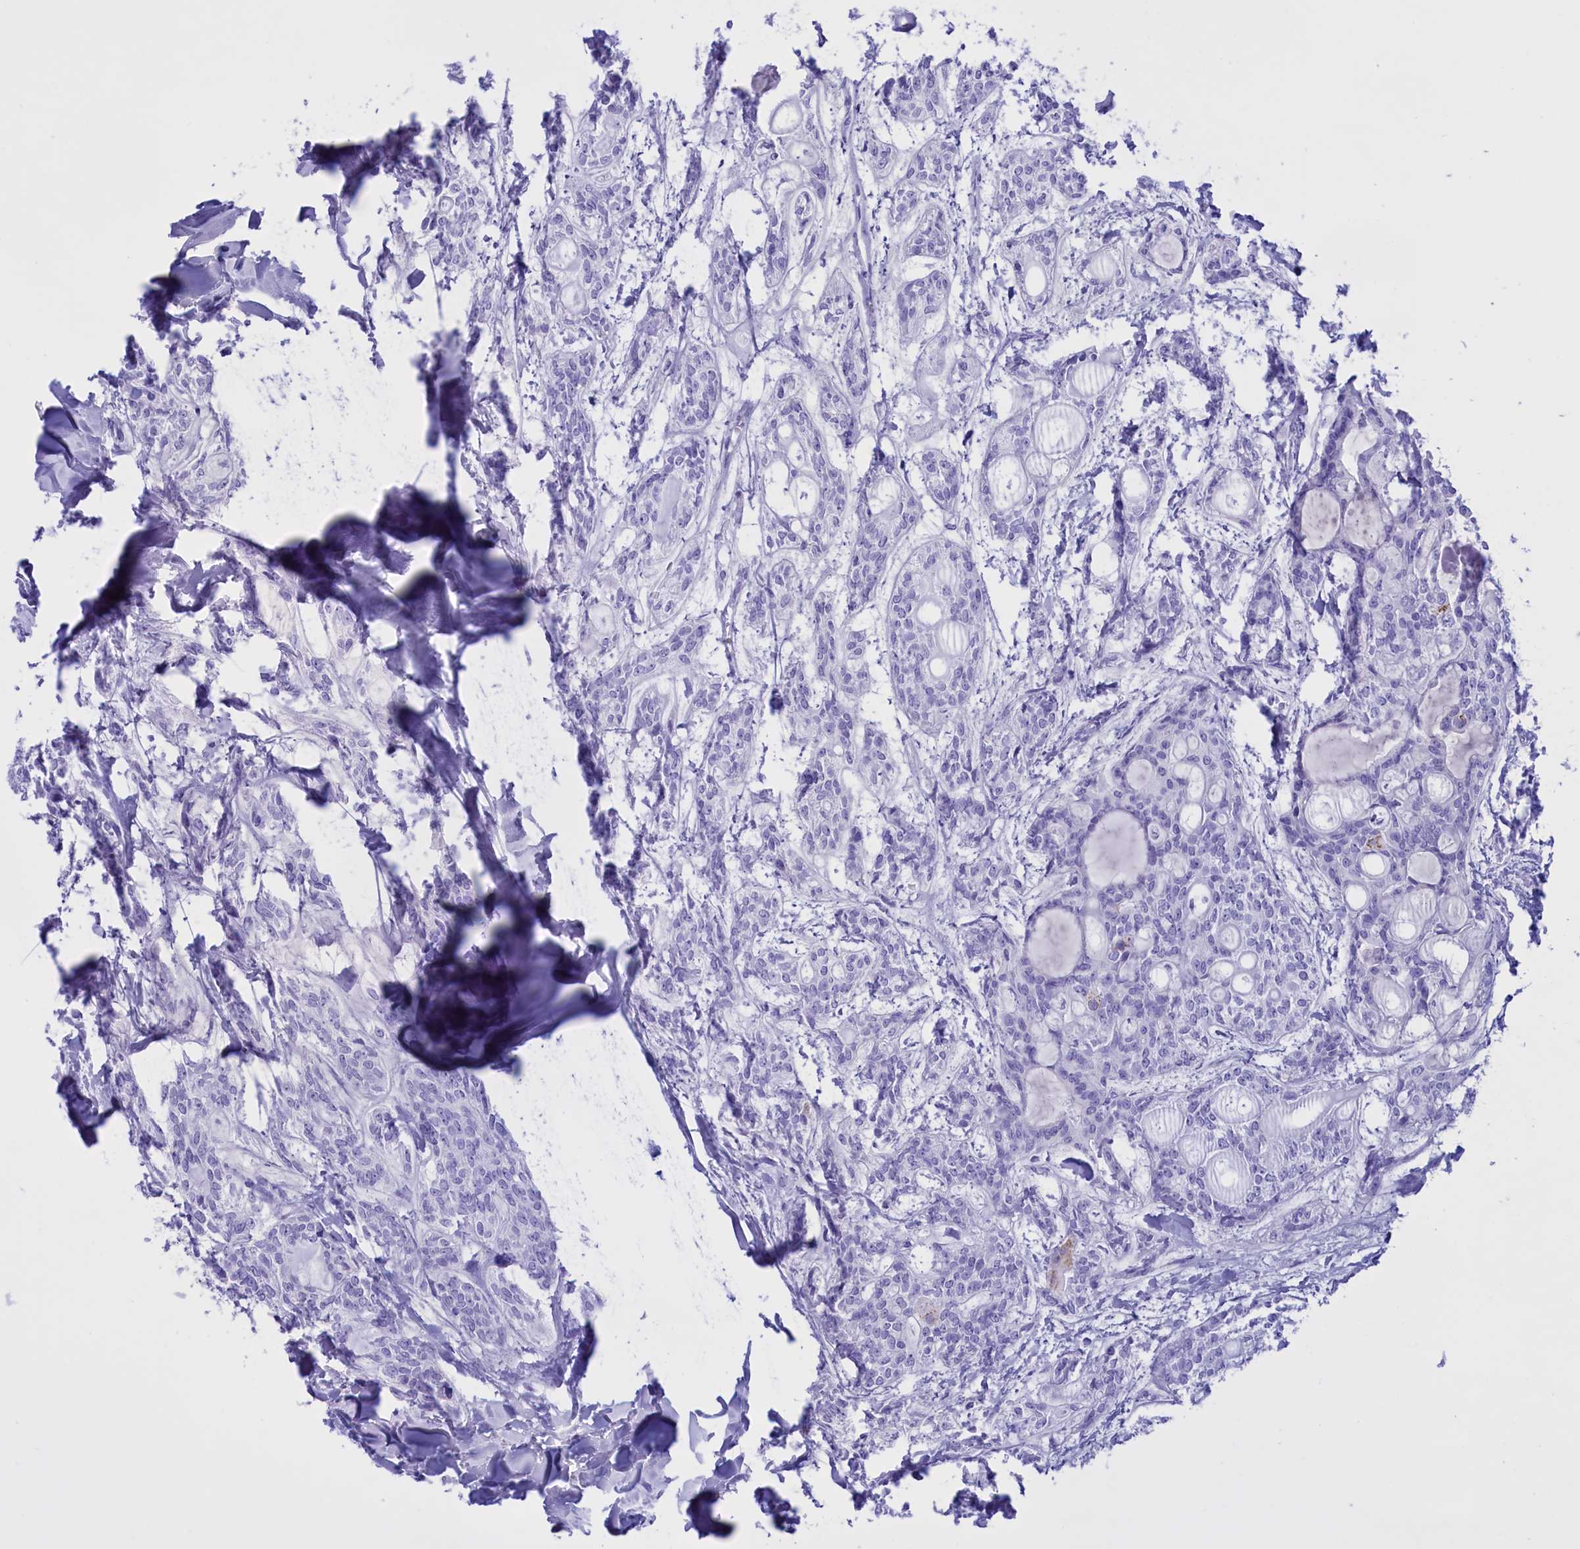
{"staining": {"intensity": "negative", "quantity": "none", "location": "none"}, "tissue": "head and neck cancer", "cell_type": "Tumor cells", "image_type": "cancer", "snomed": [{"axis": "morphology", "description": "Adenocarcinoma, NOS"}, {"axis": "topography", "description": "Head-Neck"}], "caption": "This is a micrograph of immunohistochemistry staining of adenocarcinoma (head and neck), which shows no staining in tumor cells.", "gene": "BRI3", "patient": {"sex": "male", "age": 66}}